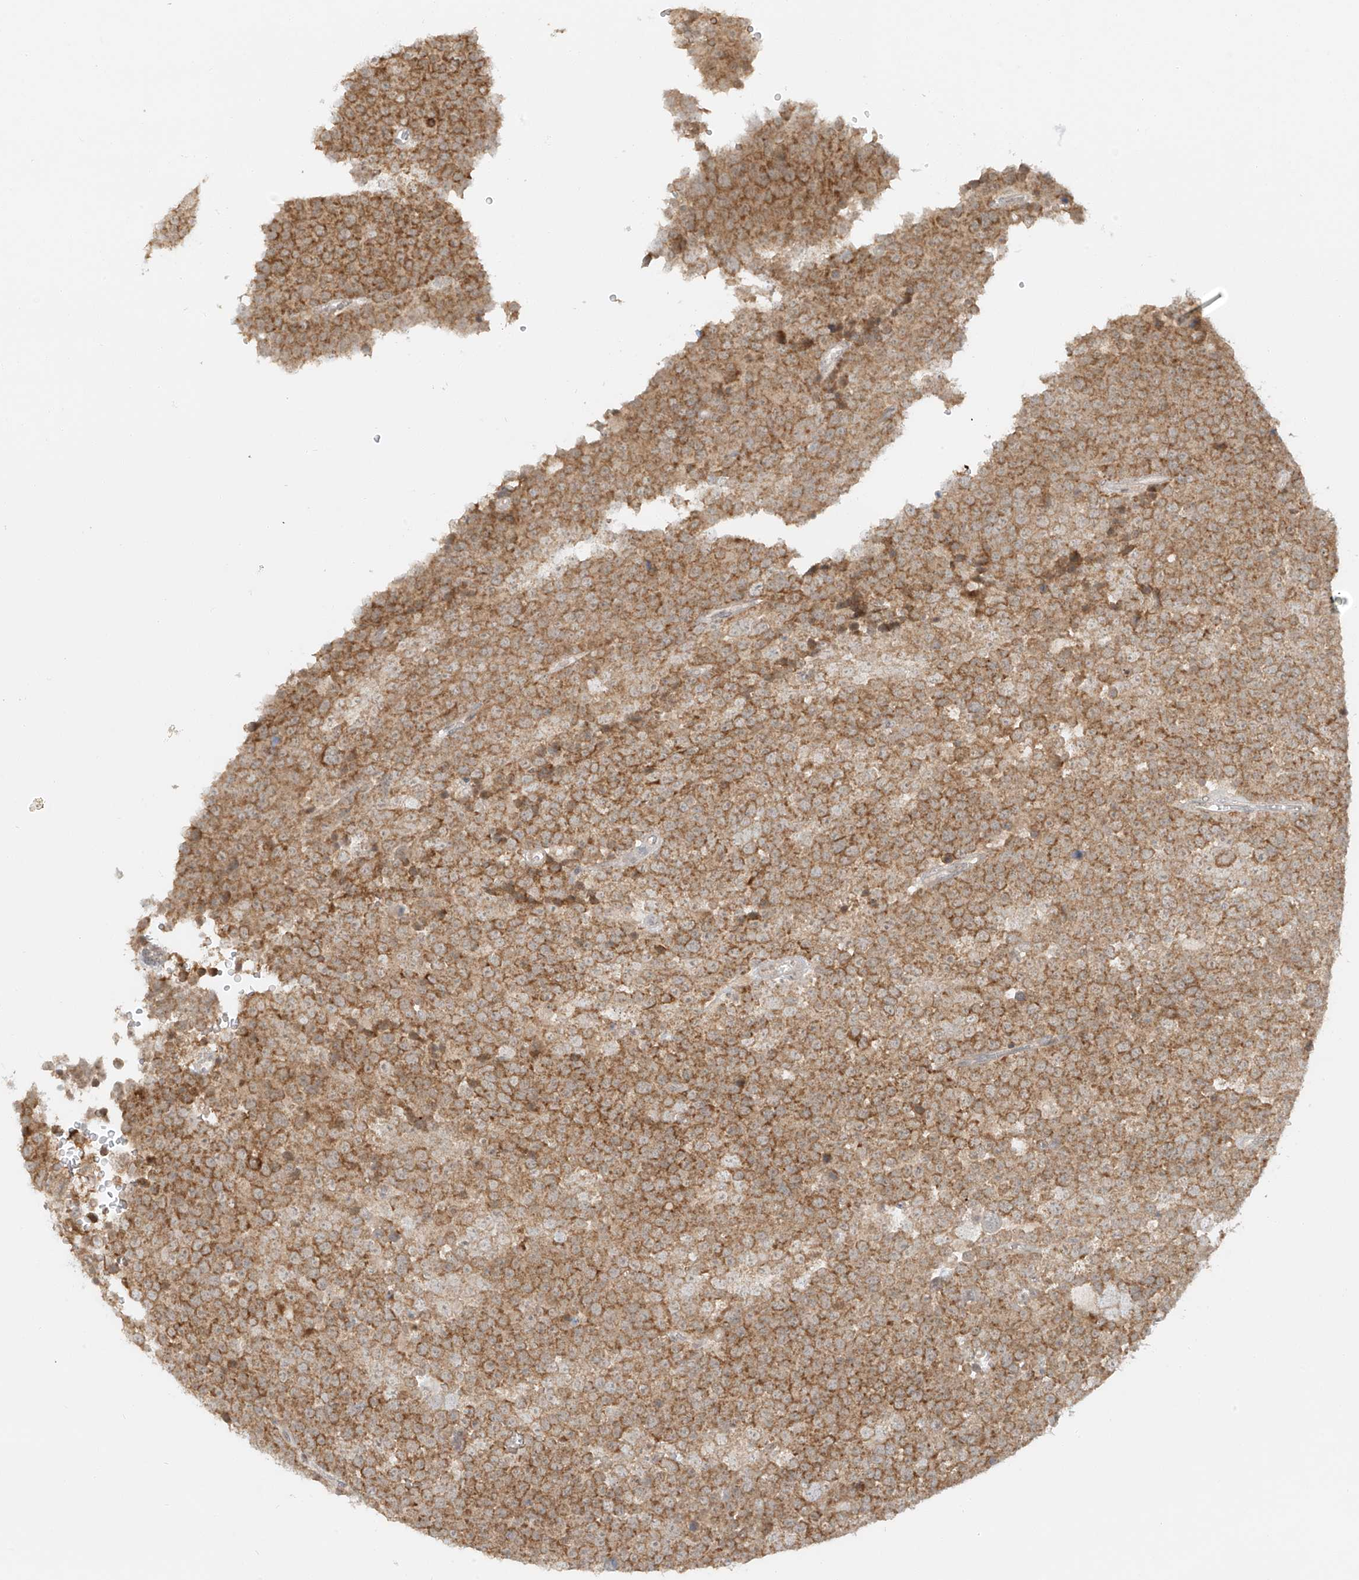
{"staining": {"intensity": "moderate", "quantity": ">75%", "location": "cytoplasmic/membranous"}, "tissue": "testis cancer", "cell_type": "Tumor cells", "image_type": "cancer", "snomed": [{"axis": "morphology", "description": "Seminoma, NOS"}, {"axis": "topography", "description": "Testis"}], "caption": "Testis cancer stained with a protein marker shows moderate staining in tumor cells.", "gene": "MIPEP", "patient": {"sex": "male", "age": 71}}